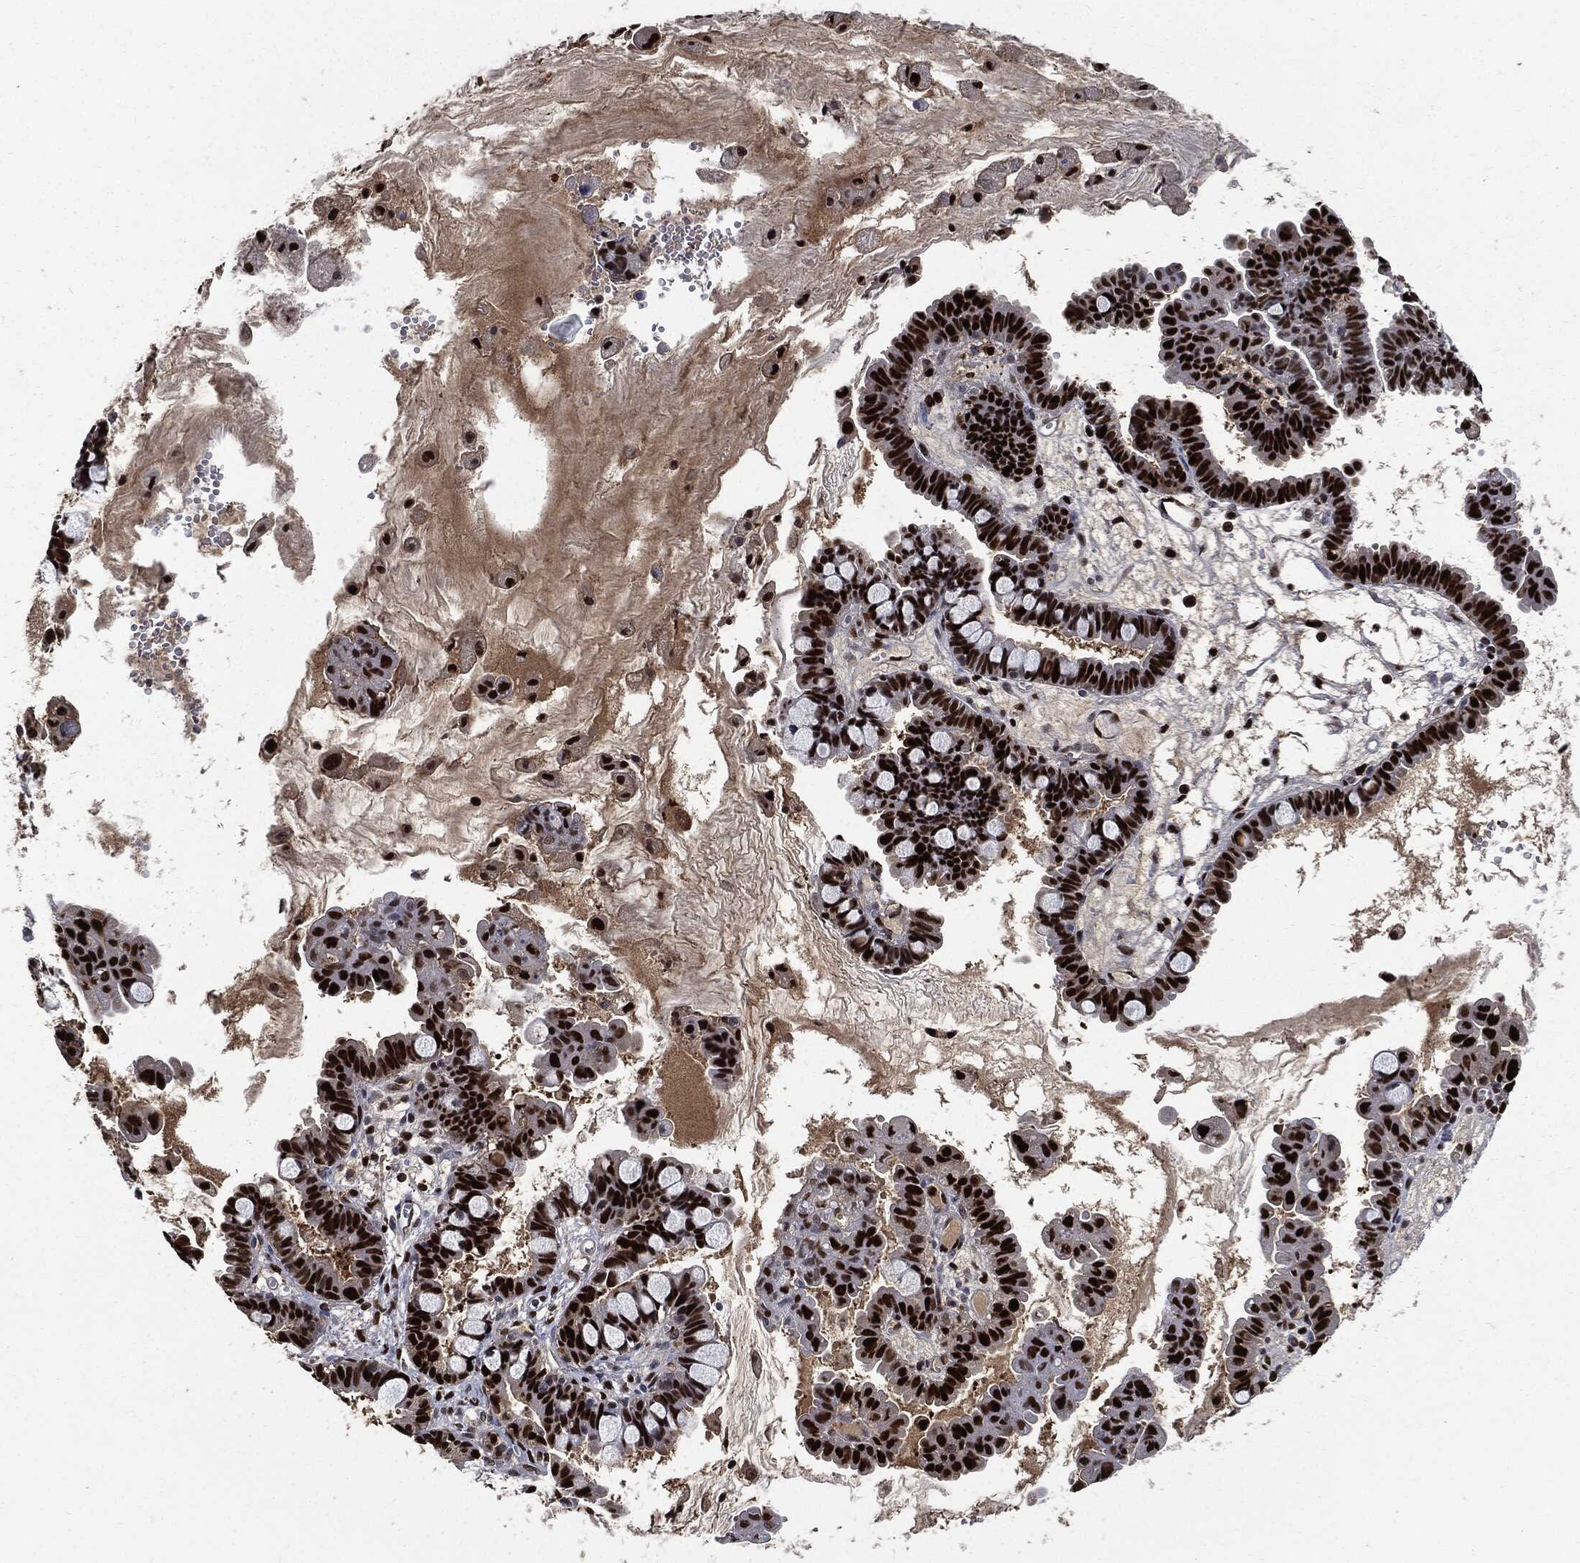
{"staining": {"intensity": "strong", "quantity": ">75%", "location": "nuclear"}, "tissue": "ovarian cancer", "cell_type": "Tumor cells", "image_type": "cancer", "snomed": [{"axis": "morphology", "description": "Cystadenocarcinoma, mucinous, NOS"}, {"axis": "topography", "description": "Ovary"}], "caption": "Ovarian cancer was stained to show a protein in brown. There is high levels of strong nuclear staining in about >75% of tumor cells.", "gene": "PCNA", "patient": {"sex": "female", "age": 63}}